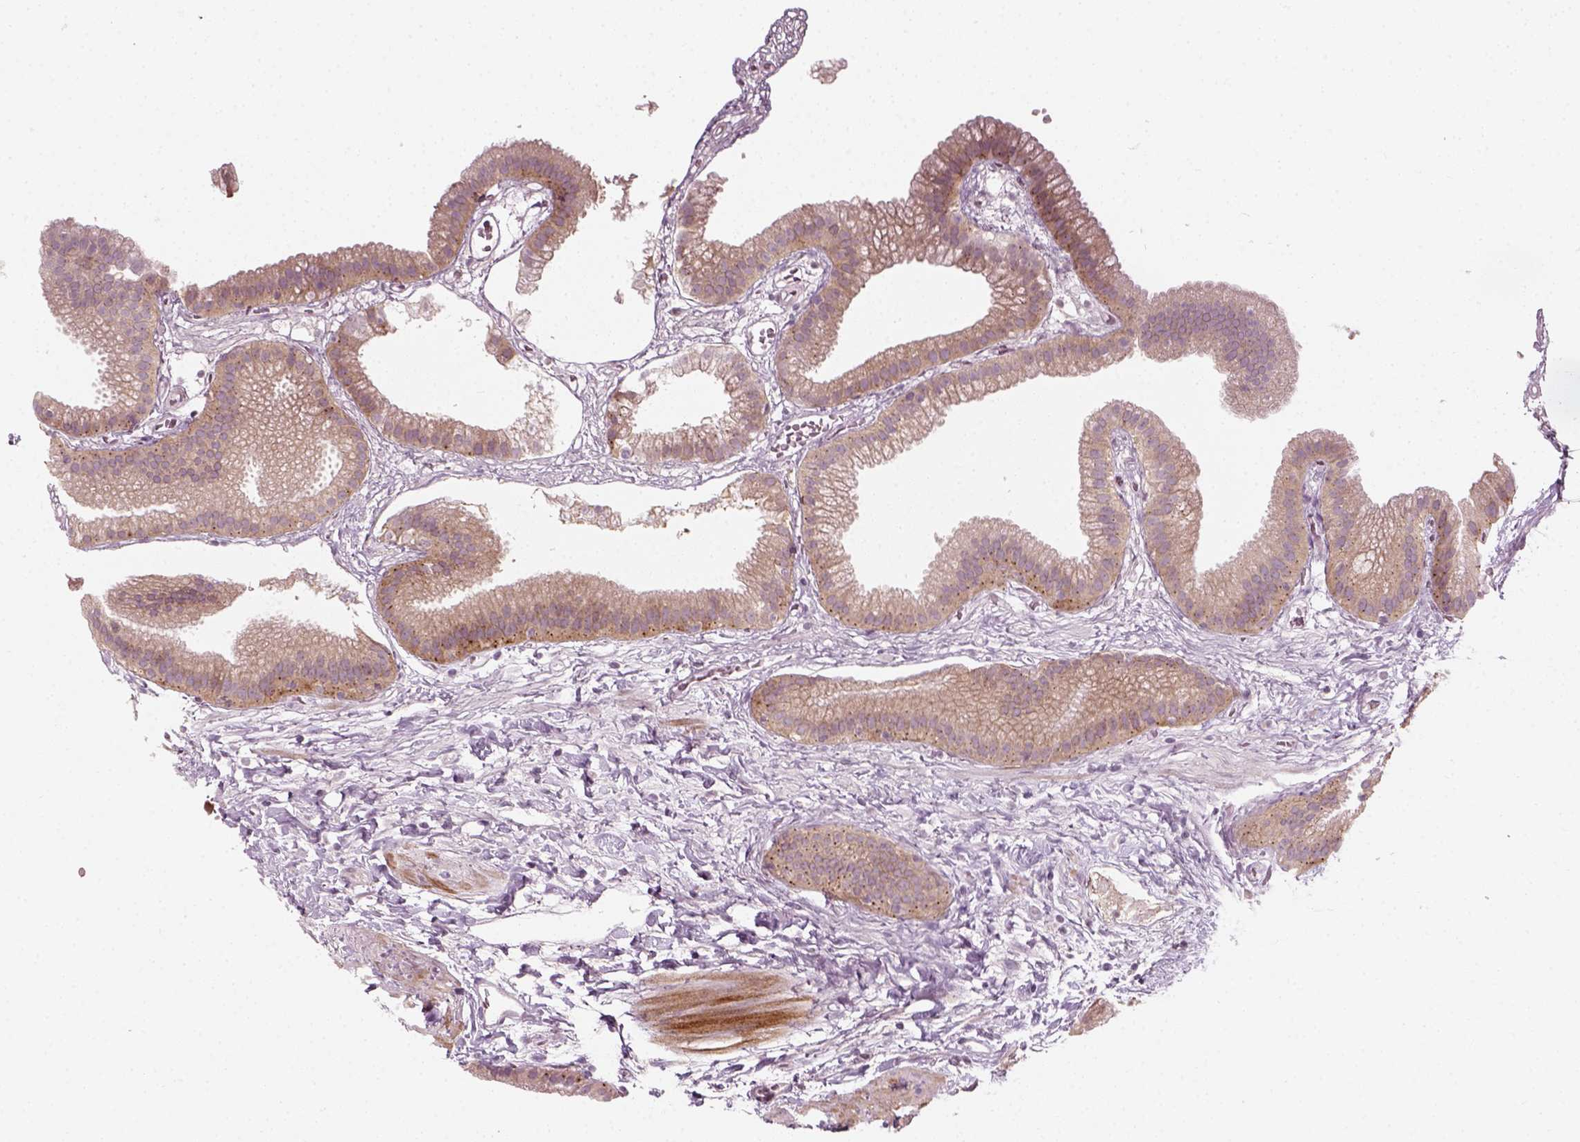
{"staining": {"intensity": "weak", "quantity": ">75%", "location": "cytoplasmic/membranous"}, "tissue": "gallbladder", "cell_type": "Glandular cells", "image_type": "normal", "snomed": [{"axis": "morphology", "description": "Normal tissue, NOS"}, {"axis": "topography", "description": "Gallbladder"}], "caption": "Immunohistochemistry (IHC) histopathology image of unremarkable gallbladder stained for a protein (brown), which shows low levels of weak cytoplasmic/membranous positivity in approximately >75% of glandular cells.", "gene": "MLIP", "patient": {"sex": "female", "age": 63}}